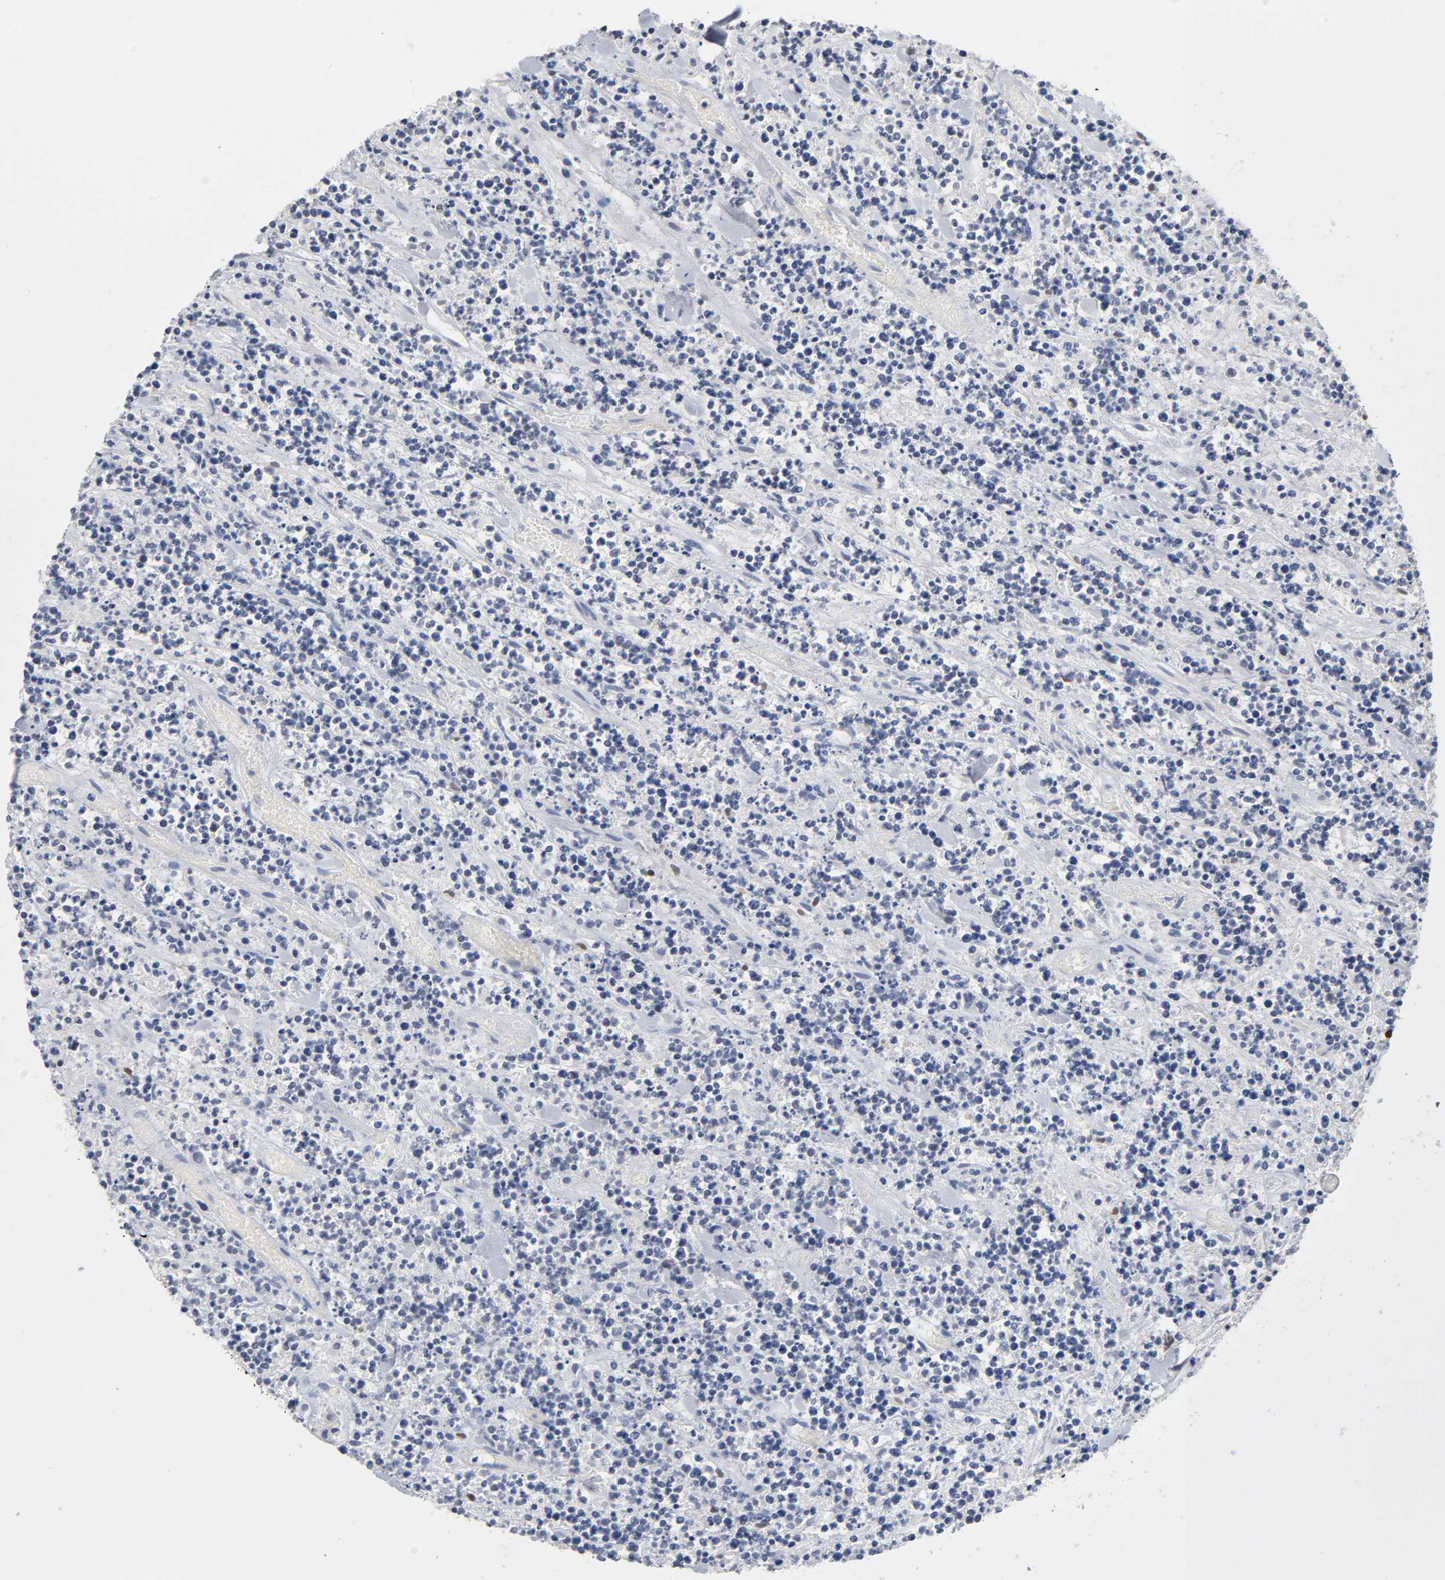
{"staining": {"intensity": "moderate", "quantity": "<25%", "location": "nuclear"}, "tissue": "lymphoma", "cell_type": "Tumor cells", "image_type": "cancer", "snomed": [{"axis": "morphology", "description": "Malignant lymphoma, non-Hodgkin's type, High grade"}, {"axis": "topography", "description": "Soft tissue"}], "caption": "Moderate nuclear positivity for a protein is present in approximately <25% of tumor cells of lymphoma using immunohistochemistry (IHC).", "gene": "NFATC1", "patient": {"sex": "male", "age": 18}}